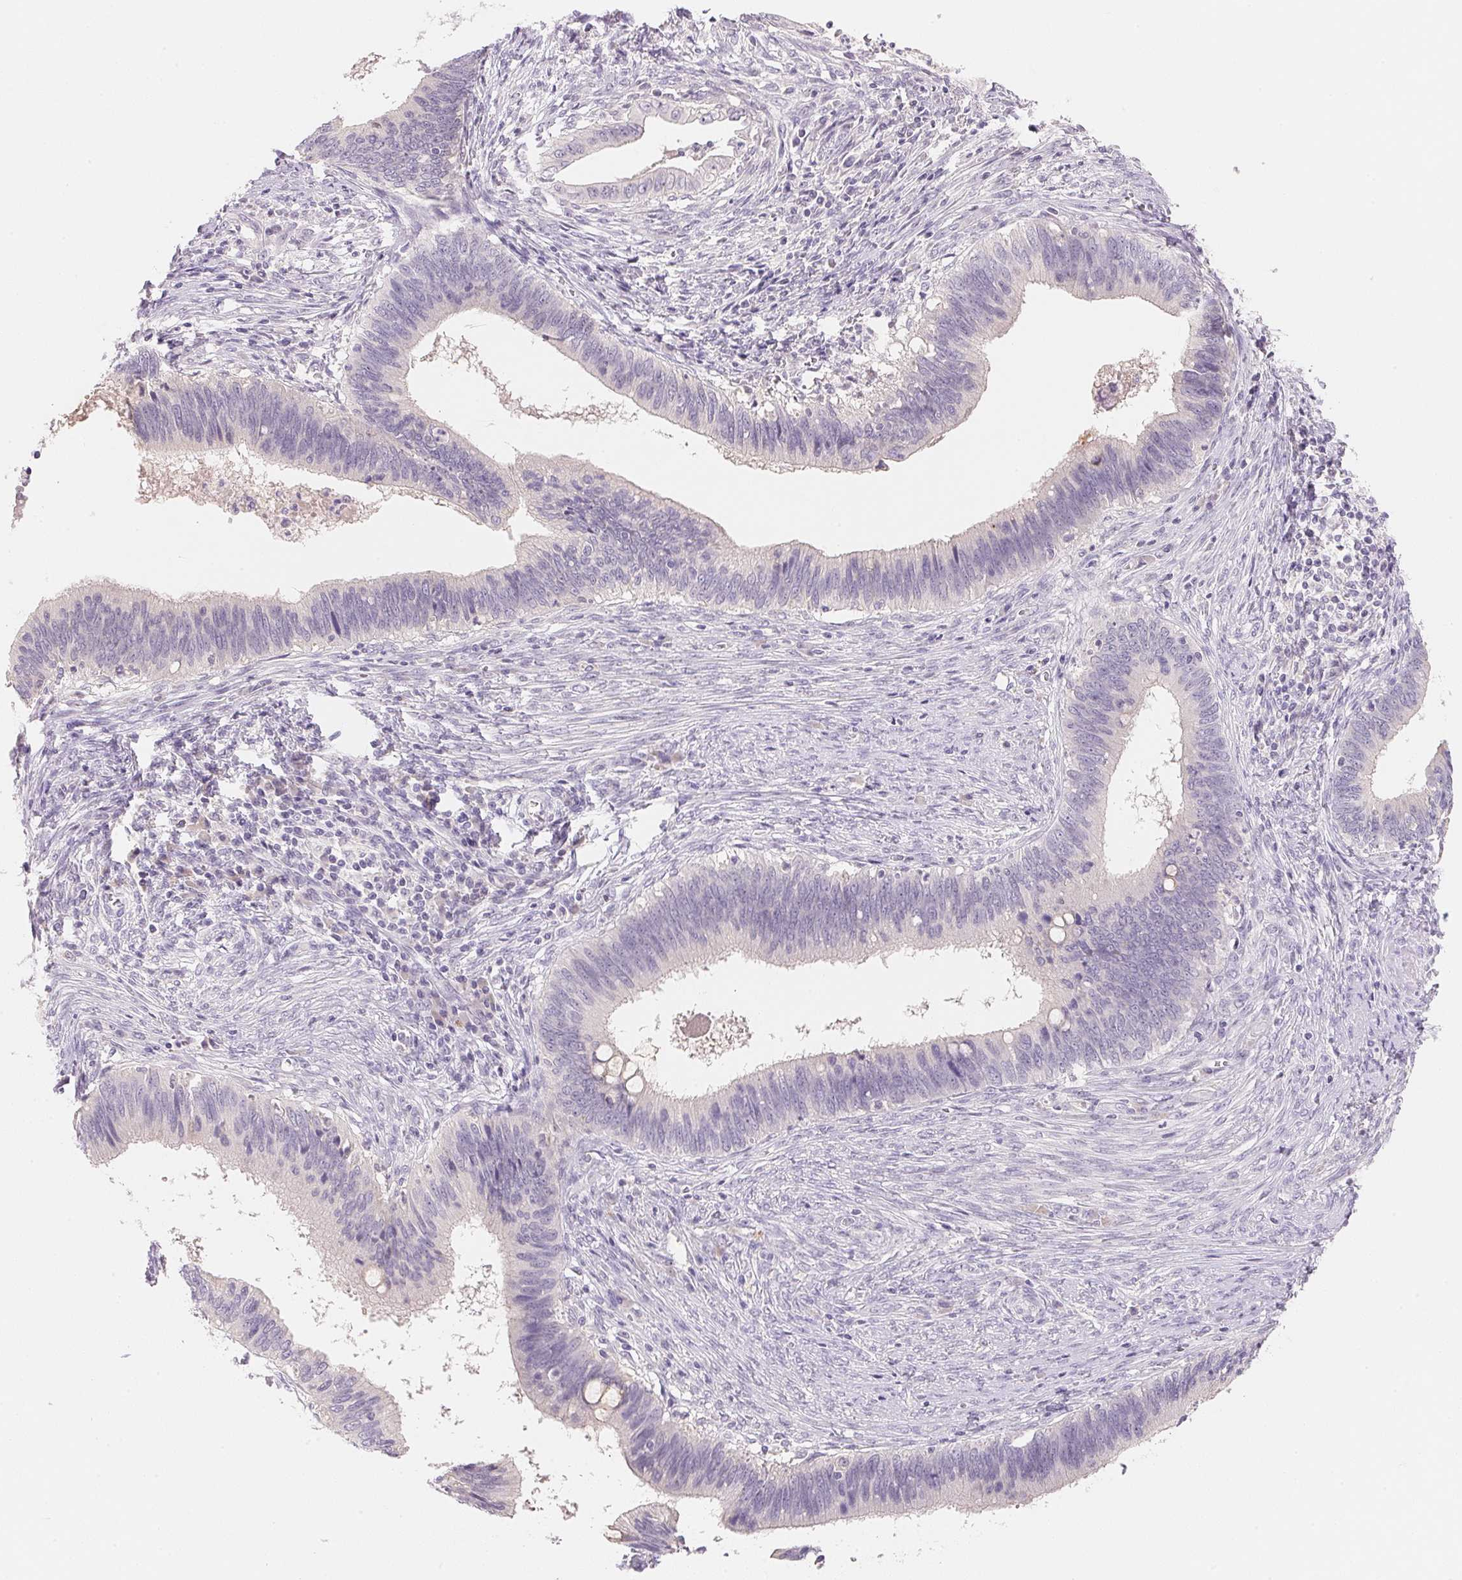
{"staining": {"intensity": "negative", "quantity": "none", "location": "none"}, "tissue": "cervical cancer", "cell_type": "Tumor cells", "image_type": "cancer", "snomed": [{"axis": "morphology", "description": "Adenocarcinoma, NOS"}, {"axis": "topography", "description": "Cervix"}], "caption": "Tumor cells show no significant protein expression in cervical adenocarcinoma.", "gene": "MCOLN3", "patient": {"sex": "female", "age": 42}}